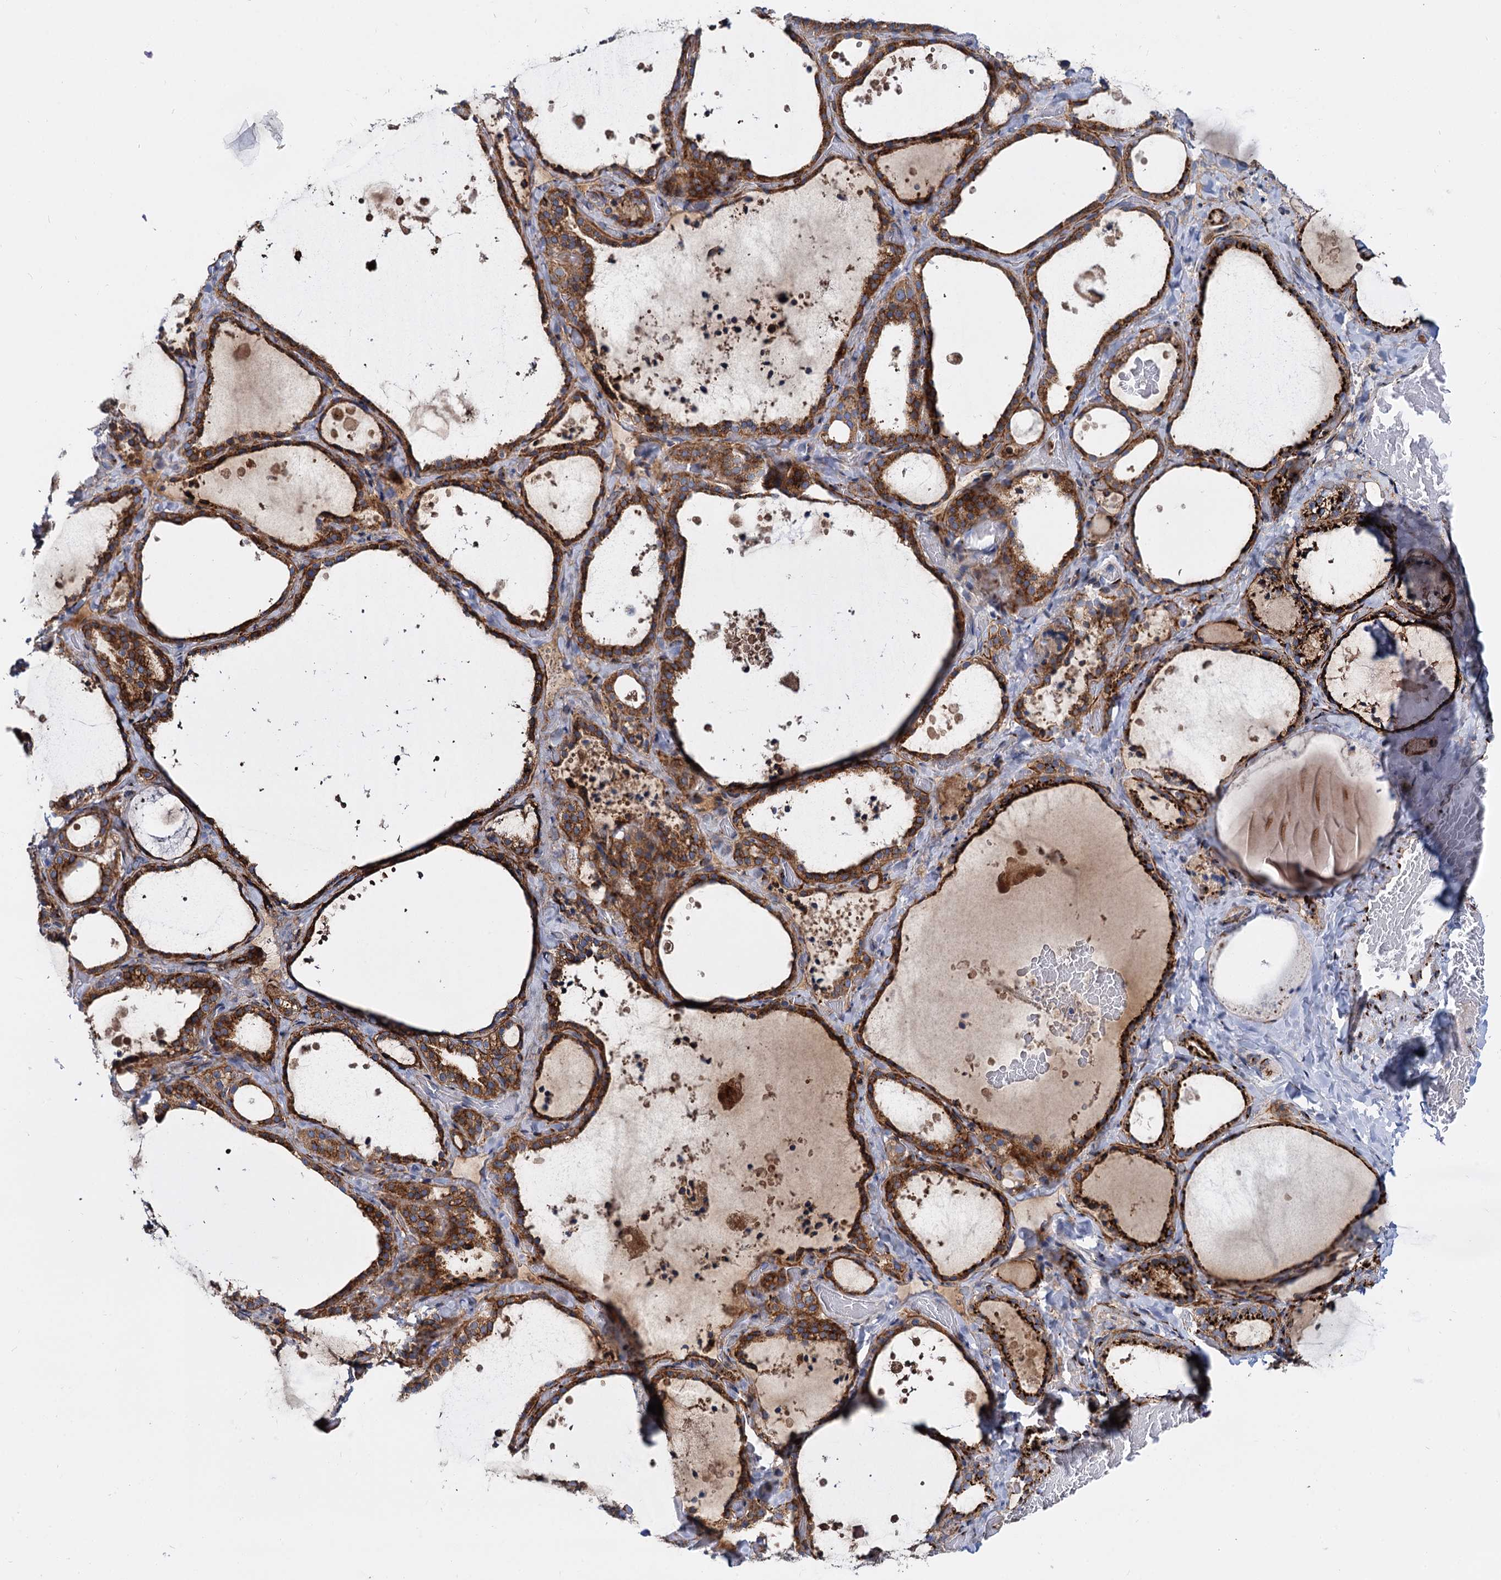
{"staining": {"intensity": "strong", "quantity": ">75%", "location": "cytoplasmic/membranous"}, "tissue": "thyroid gland", "cell_type": "Glandular cells", "image_type": "normal", "snomed": [{"axis": "morphology", "description": "Normal tissue, NOS"}, {"axis": "topography", "description": "Thyroid gland"}], "caption": "Protein positivity by immunohistochemistry (IHC) demonstrates strong cytoplasmic/membranous positivity in approximately >75% of glandular cells in unremarkable thyroid gland. Using DAB (brown) and hematoxylin (blue) stains, captured at high magnification using brightfield microscopy.", "gene": "SUPT20H", "patient": {"sex": "female", "age": 44}}